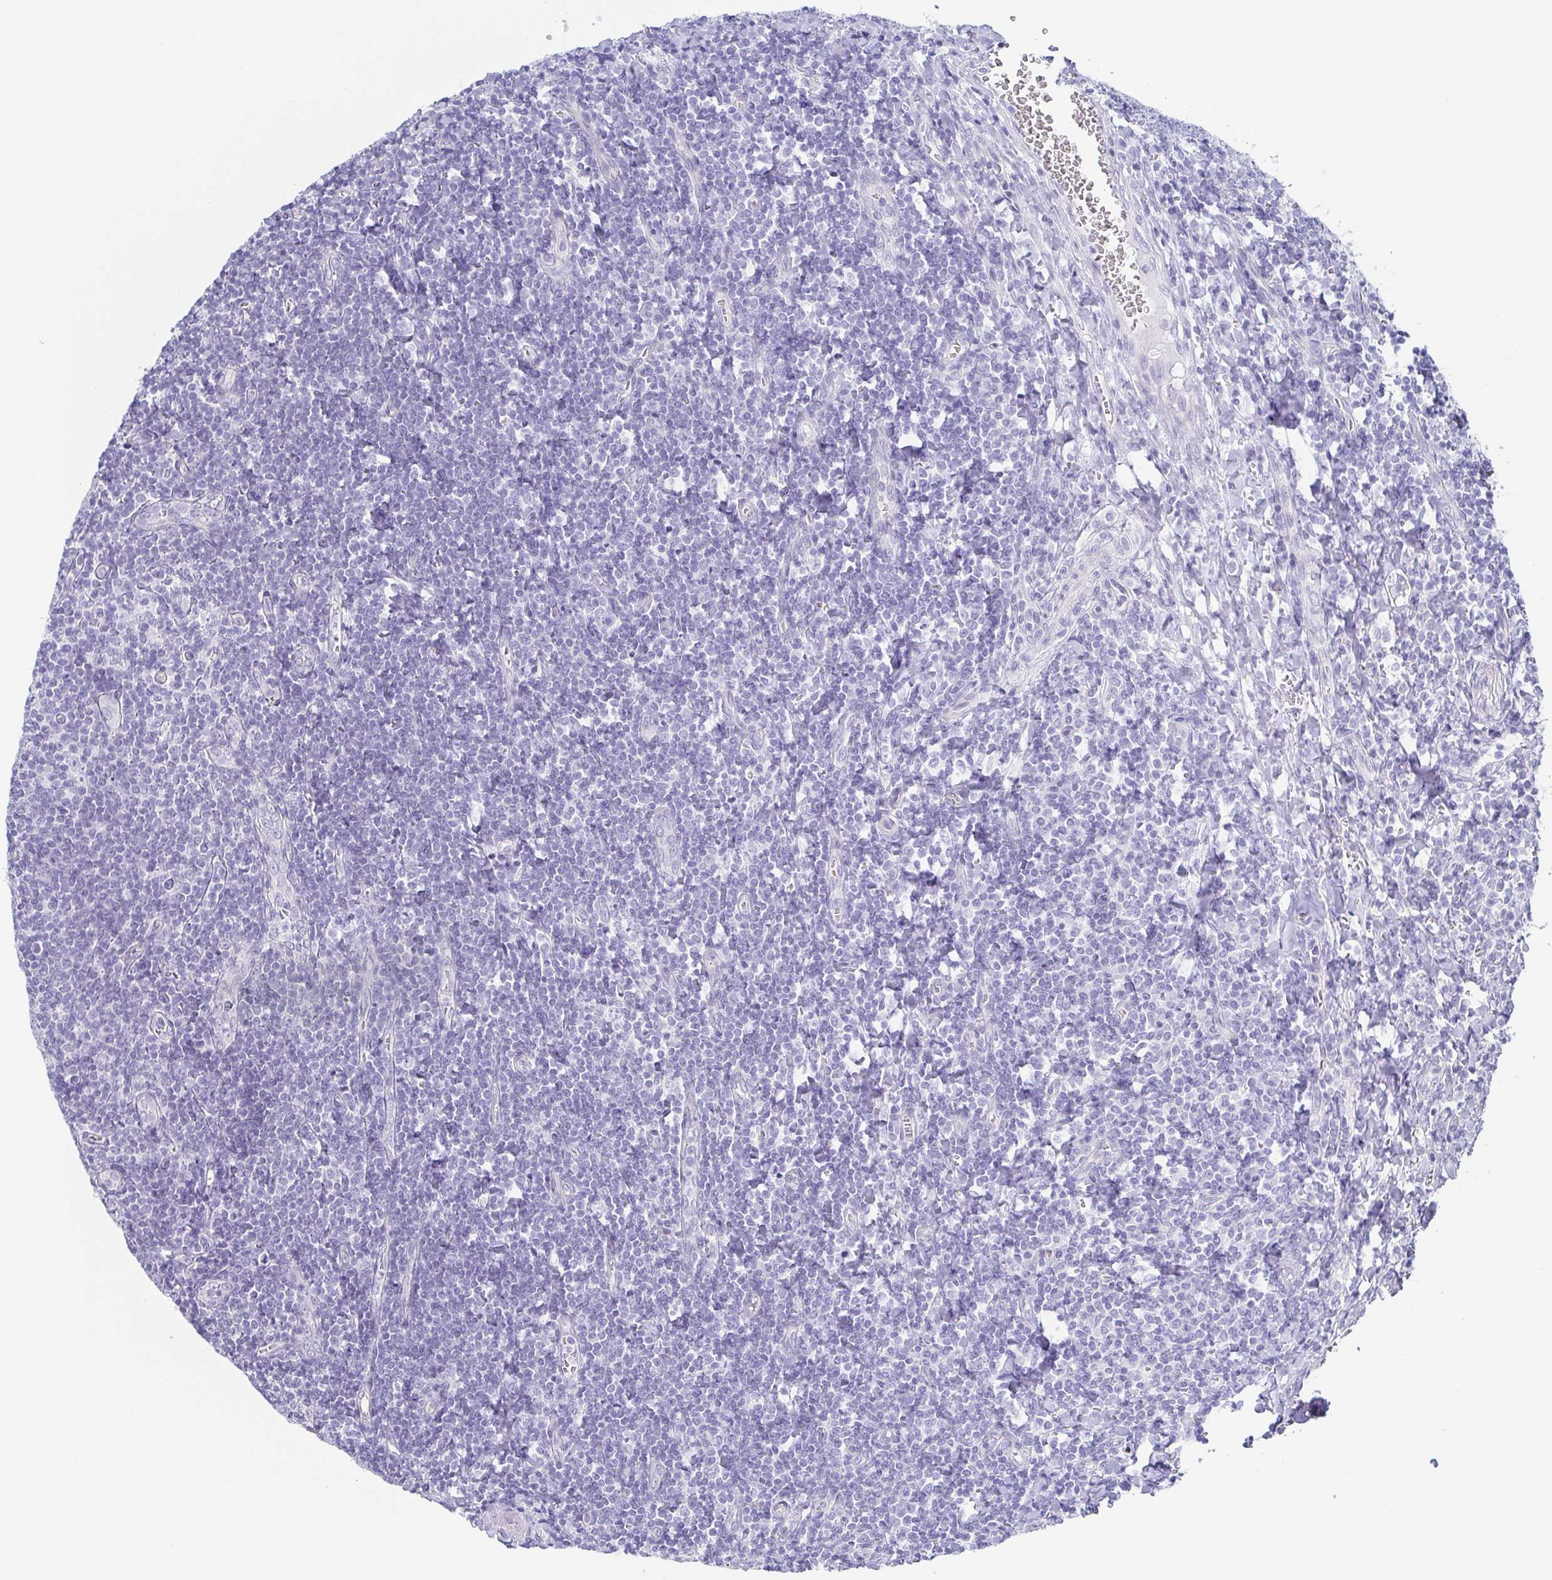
{"staining": {"intensity": "negative", "quantity": "none", "location": "none"}, "tissue": "tonsil", "cell_type": "Non-germinal center cells", "image_type": "normal", "snomed": [{"axis": "morphology", "description": "Normal tissue, NOS"}, {"axis": "morphology", "description": "Inflammation, NOS"}, {"axis": "topography", "description": "Tonsil"}], "caption": "Immunohistochemistry of benign tonsil reveals no staining in non-germinal center cells.", "gene": "ENSG00000275778", "patient": {"sex": "female", "age": 31}}